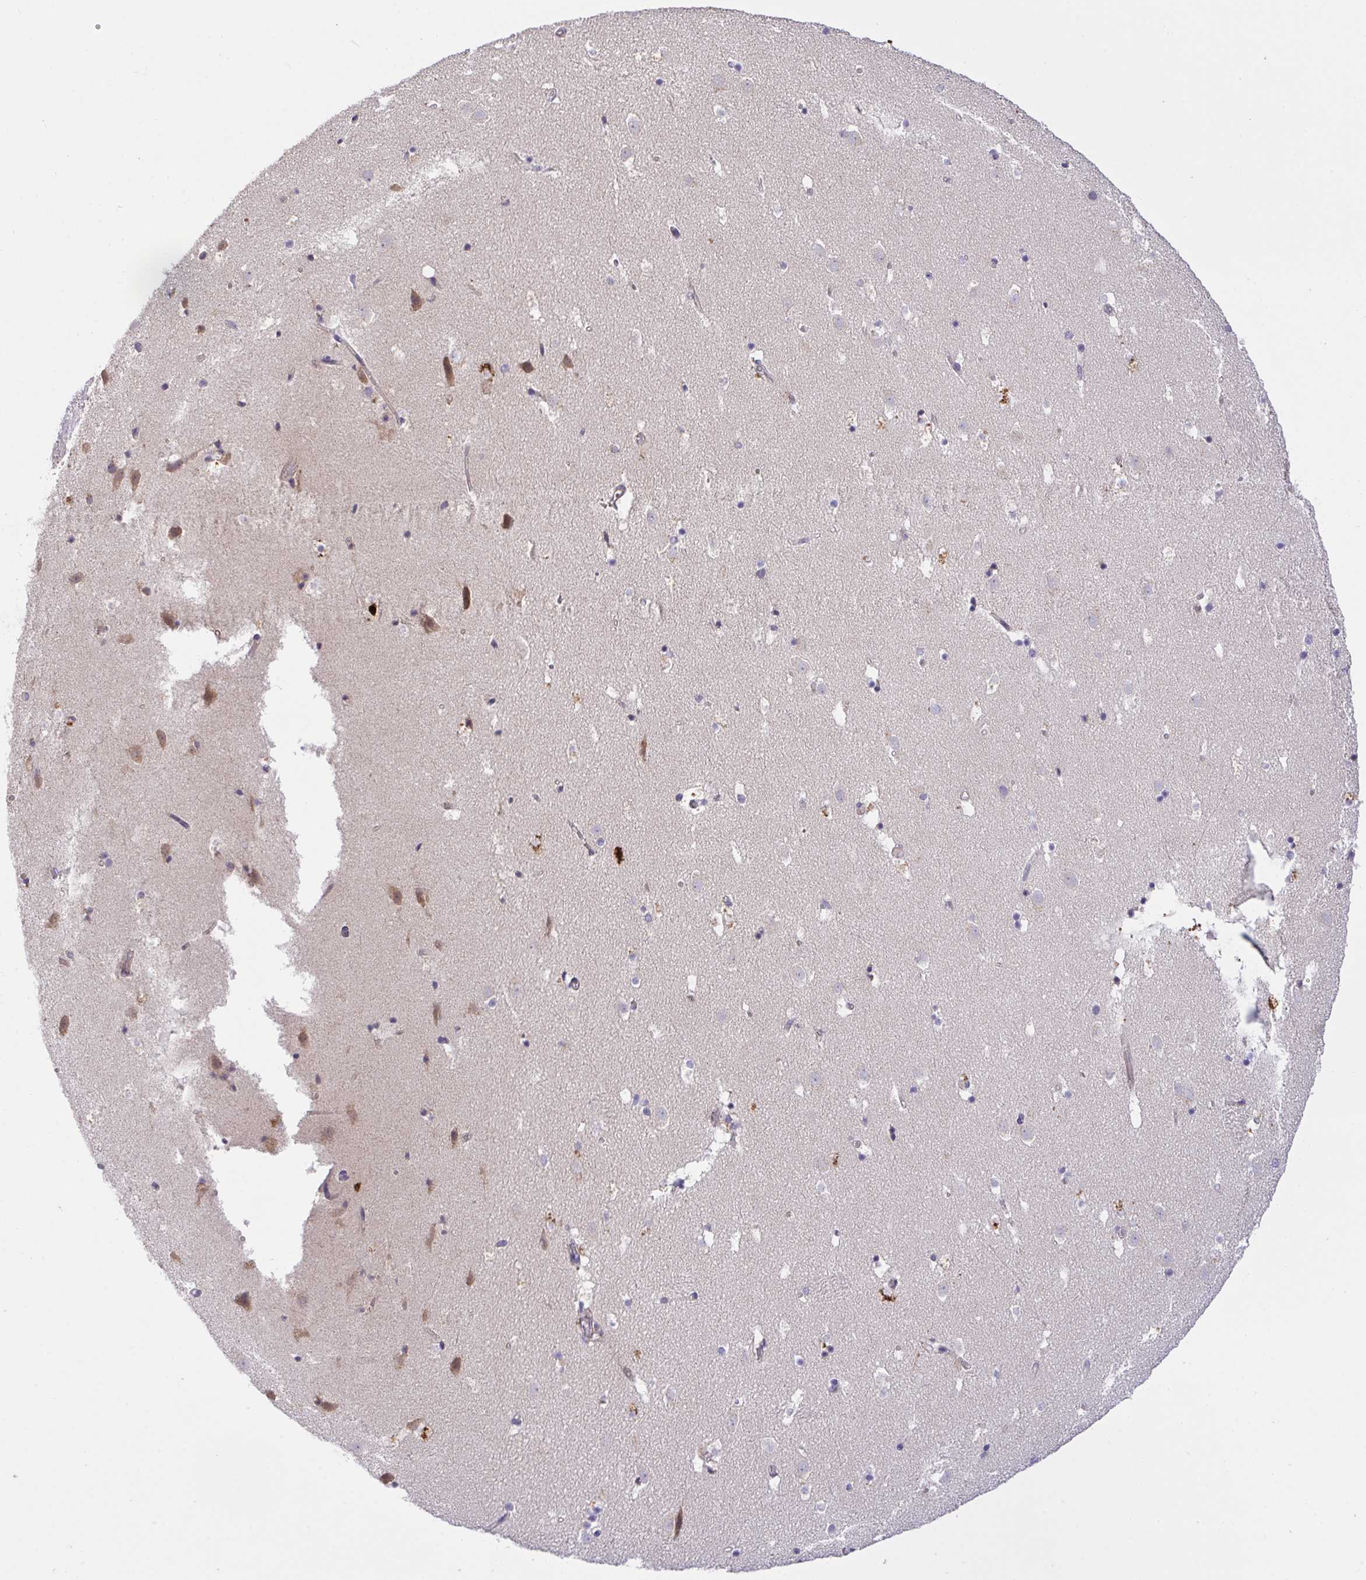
{"staining": {"intensity": "moderate", "quantity": "<25%", "location": "cytoplasmic/membranous"}, "tissue": "caudate", "cell_type": "Glial cells", "image_type": "normal", "snomed": [{"axis": "morphology", "description": "Normal tissue, NOS"}, {"axis": "topography", "description": "Lateral ventricle wall"}], "caption": "Moderate cytoplasmic/membranous staining for a protein is present in about <25% of glial cells of benign caudate using immunohistochemistry.", "gene": "ZNF581", "patient": {"sex": "male", "age": 37}}